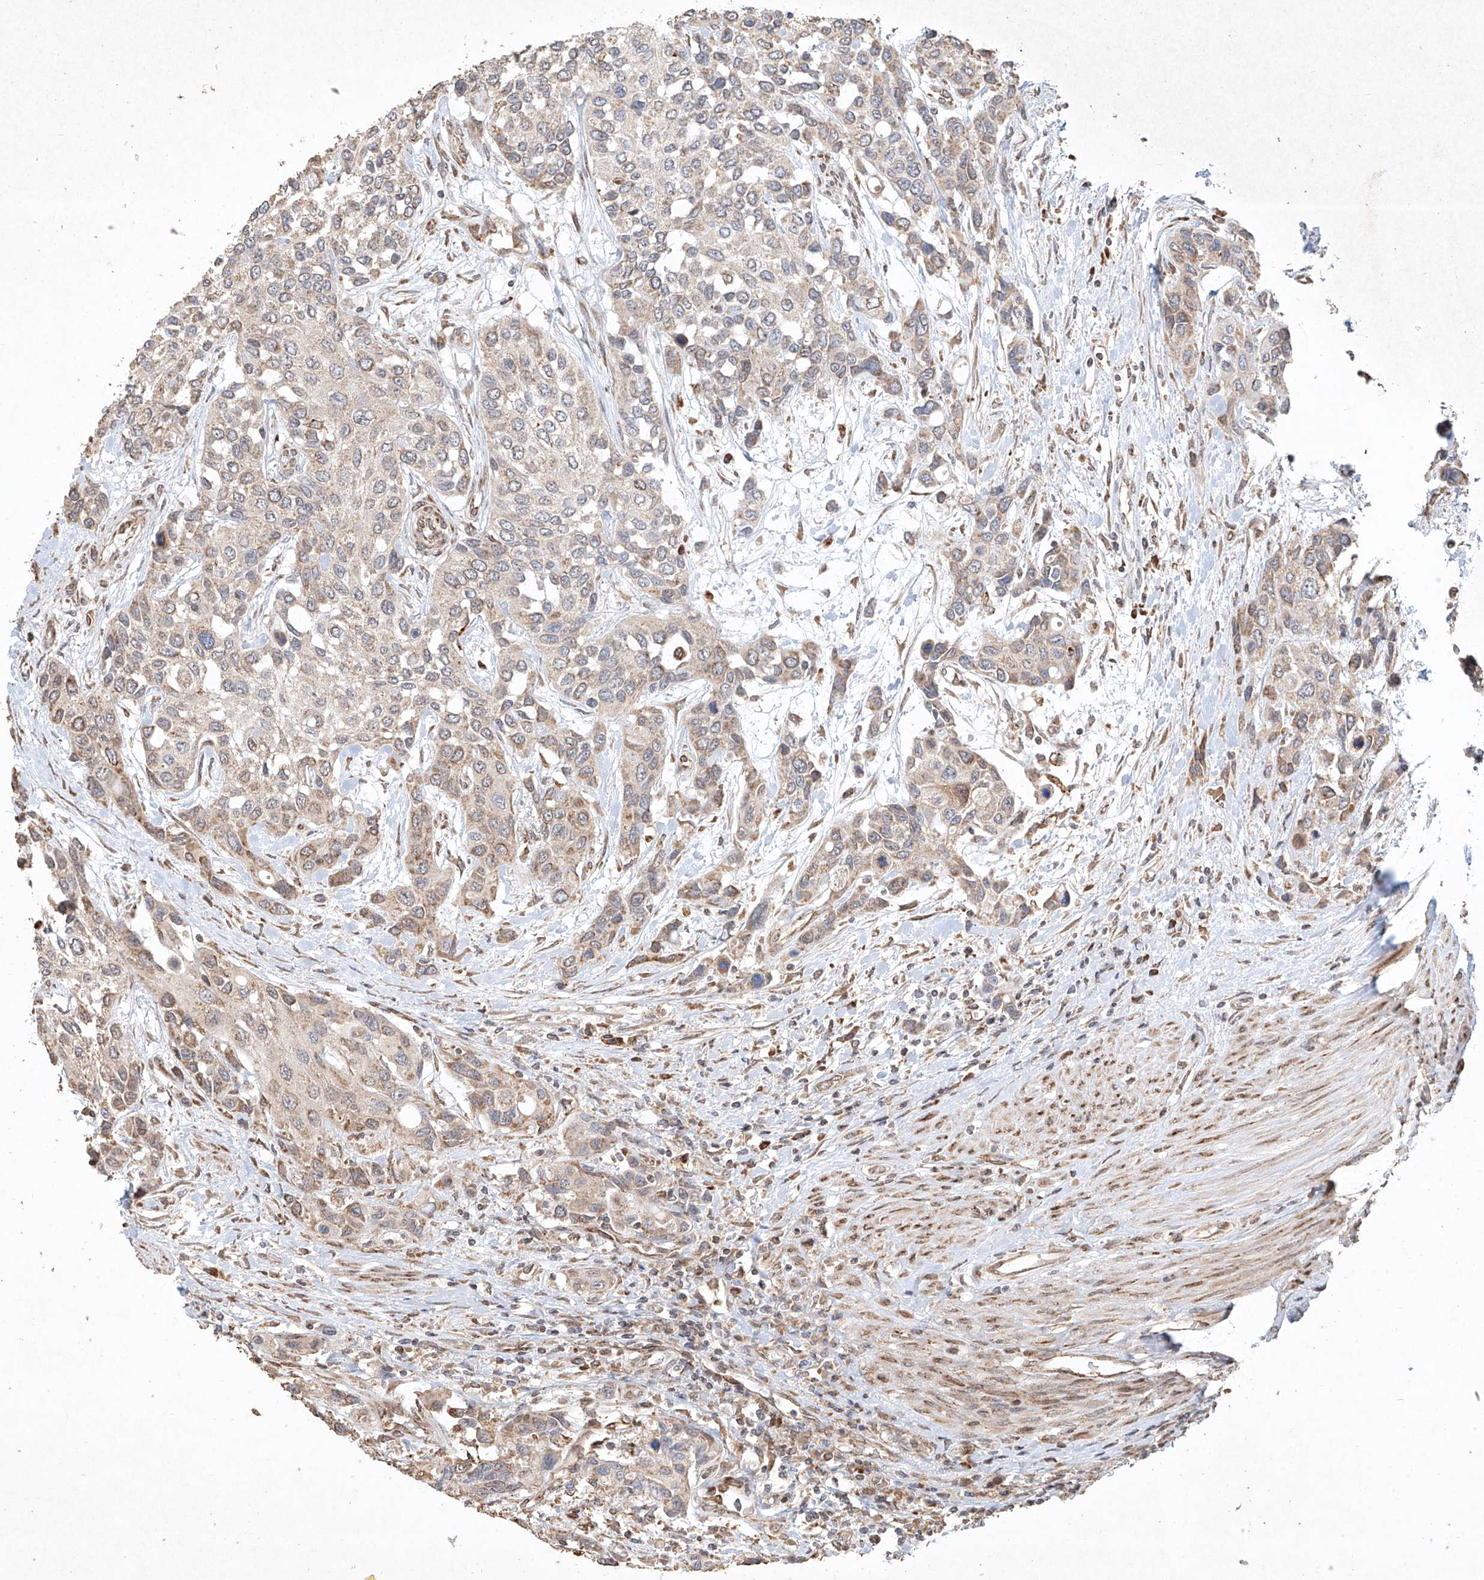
{"staining": {"intensity": "weak", "quantity": "25%-75%", "location": "cytoplasmic/membranous"}, "tissue": "urothelial cancer", "cell_type": "Tumor cells", "image_type": "cancer", "snomed": [{"axis": "morphology", "description": "Normal tissue, NOS"}, {"axis": "morphology", "description": "Urothelial carcinoma, High grade"}, {"axis": "topography", "description": "Vascular tissue"}, {"axis": "topography", "description": "Urinary bladder"}], "caption": "Immunohistochemical staining of urothelial cancer displays low levels of weak cytoplasmic/membranous positivity in about 25%-75% of tumor cells.", "gene": "SEMA3B", "patient": {"sex": "female", "age": 56}}